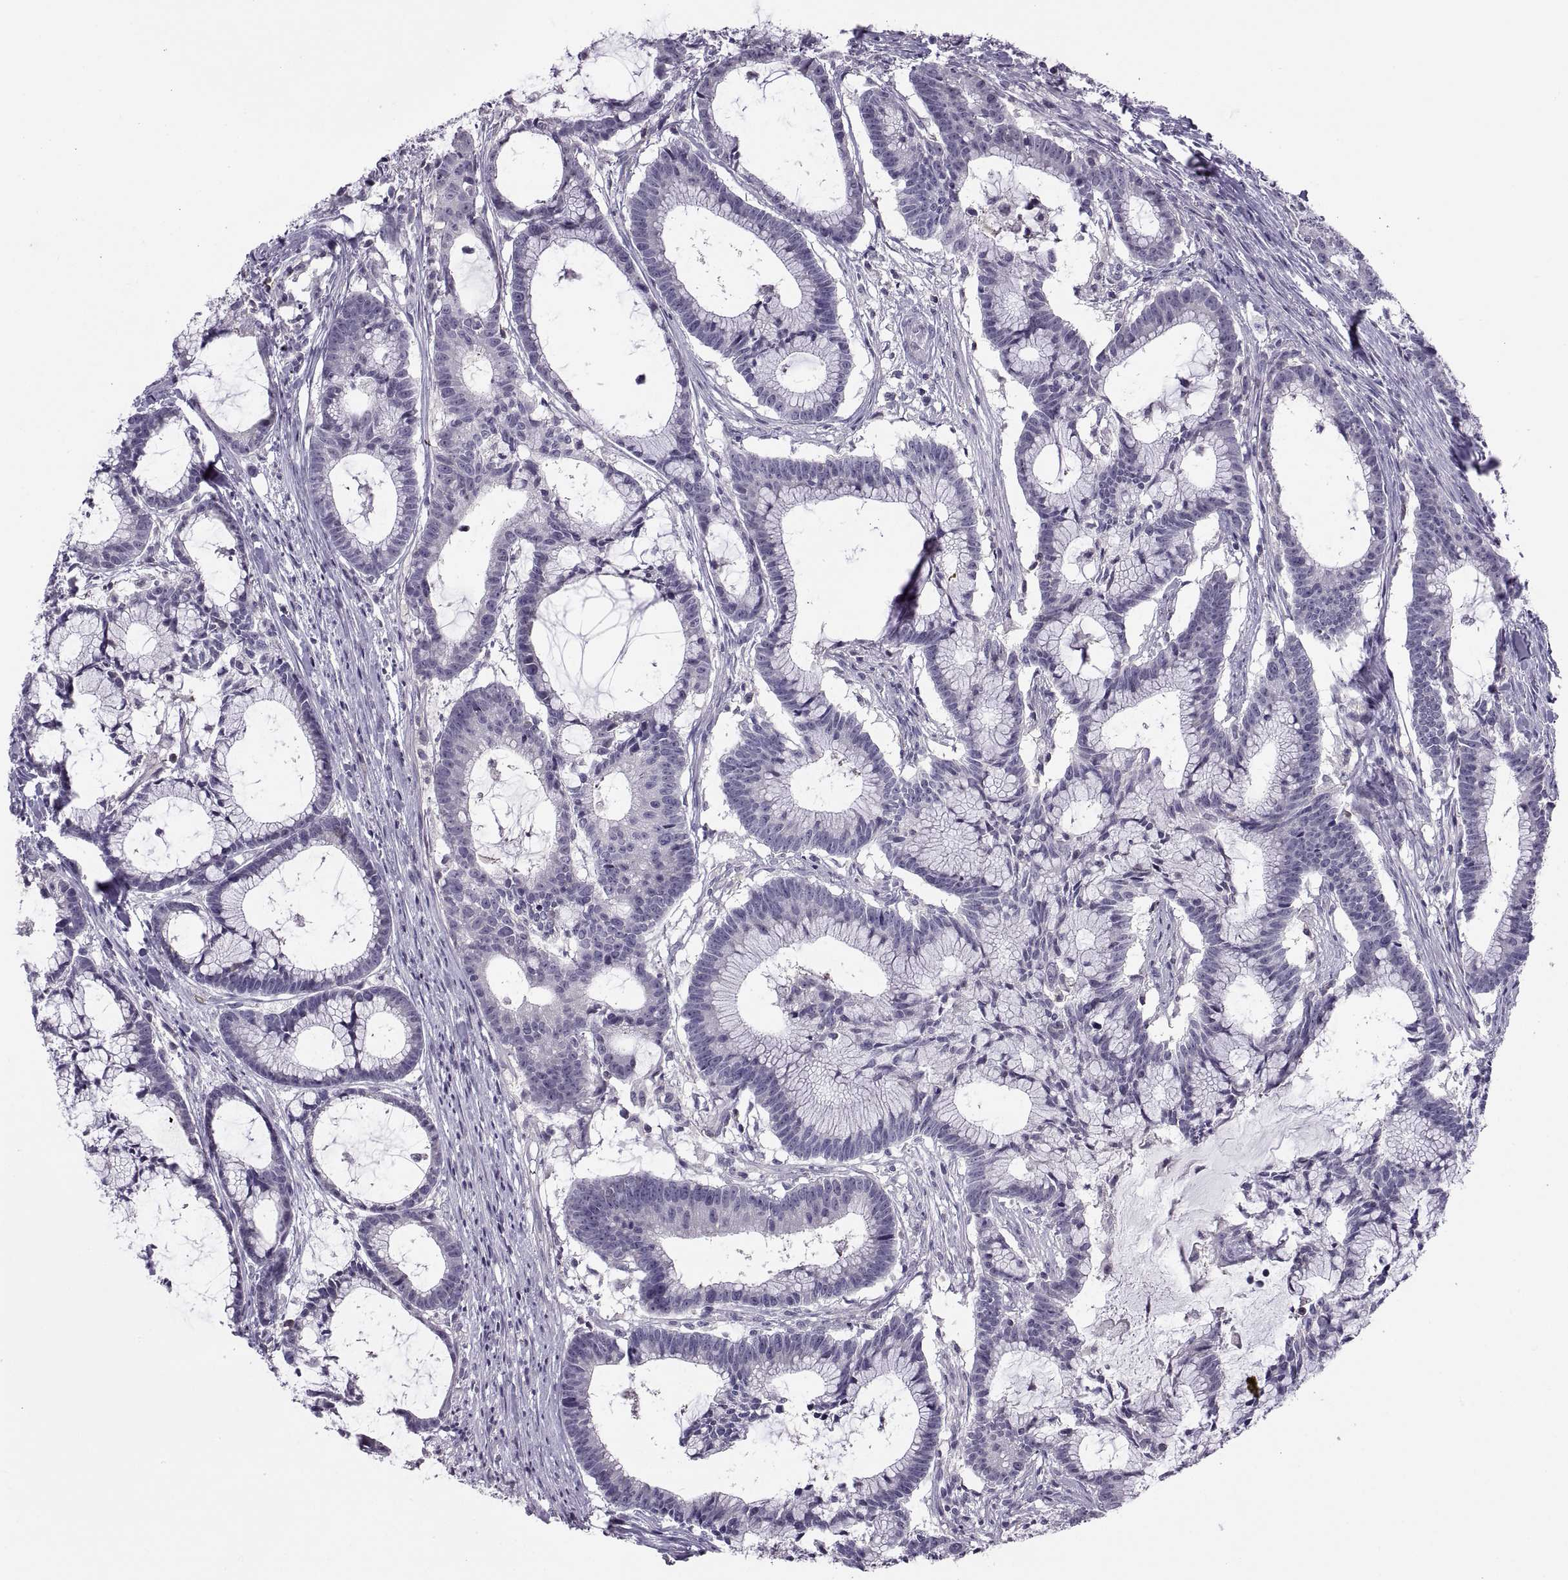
{"staining": {"intensity": "negative", "quantity": "none", "location": "none"}, "tissue": "colorectal cancer", "cell_type": "Tumor cells", "image_type": "cancer", "snomed": [{"axis": "morphology", "description": "Adenocarcinoma, NOS"}, {"axis": "topography", "description": "Colon"}], "caption": "Immunohistochemistry micrograph of colorectal cancer (adenocarcinoma) stained for a protein (brown), which reveals no positivity in tumor cells. Brightfield microscopy of IHC stained with DAB (brown) and hematoxylin (blue), captured at high magnification.", "gene": "TTC21A", "patient": {"sex": "female", "age": 78}}